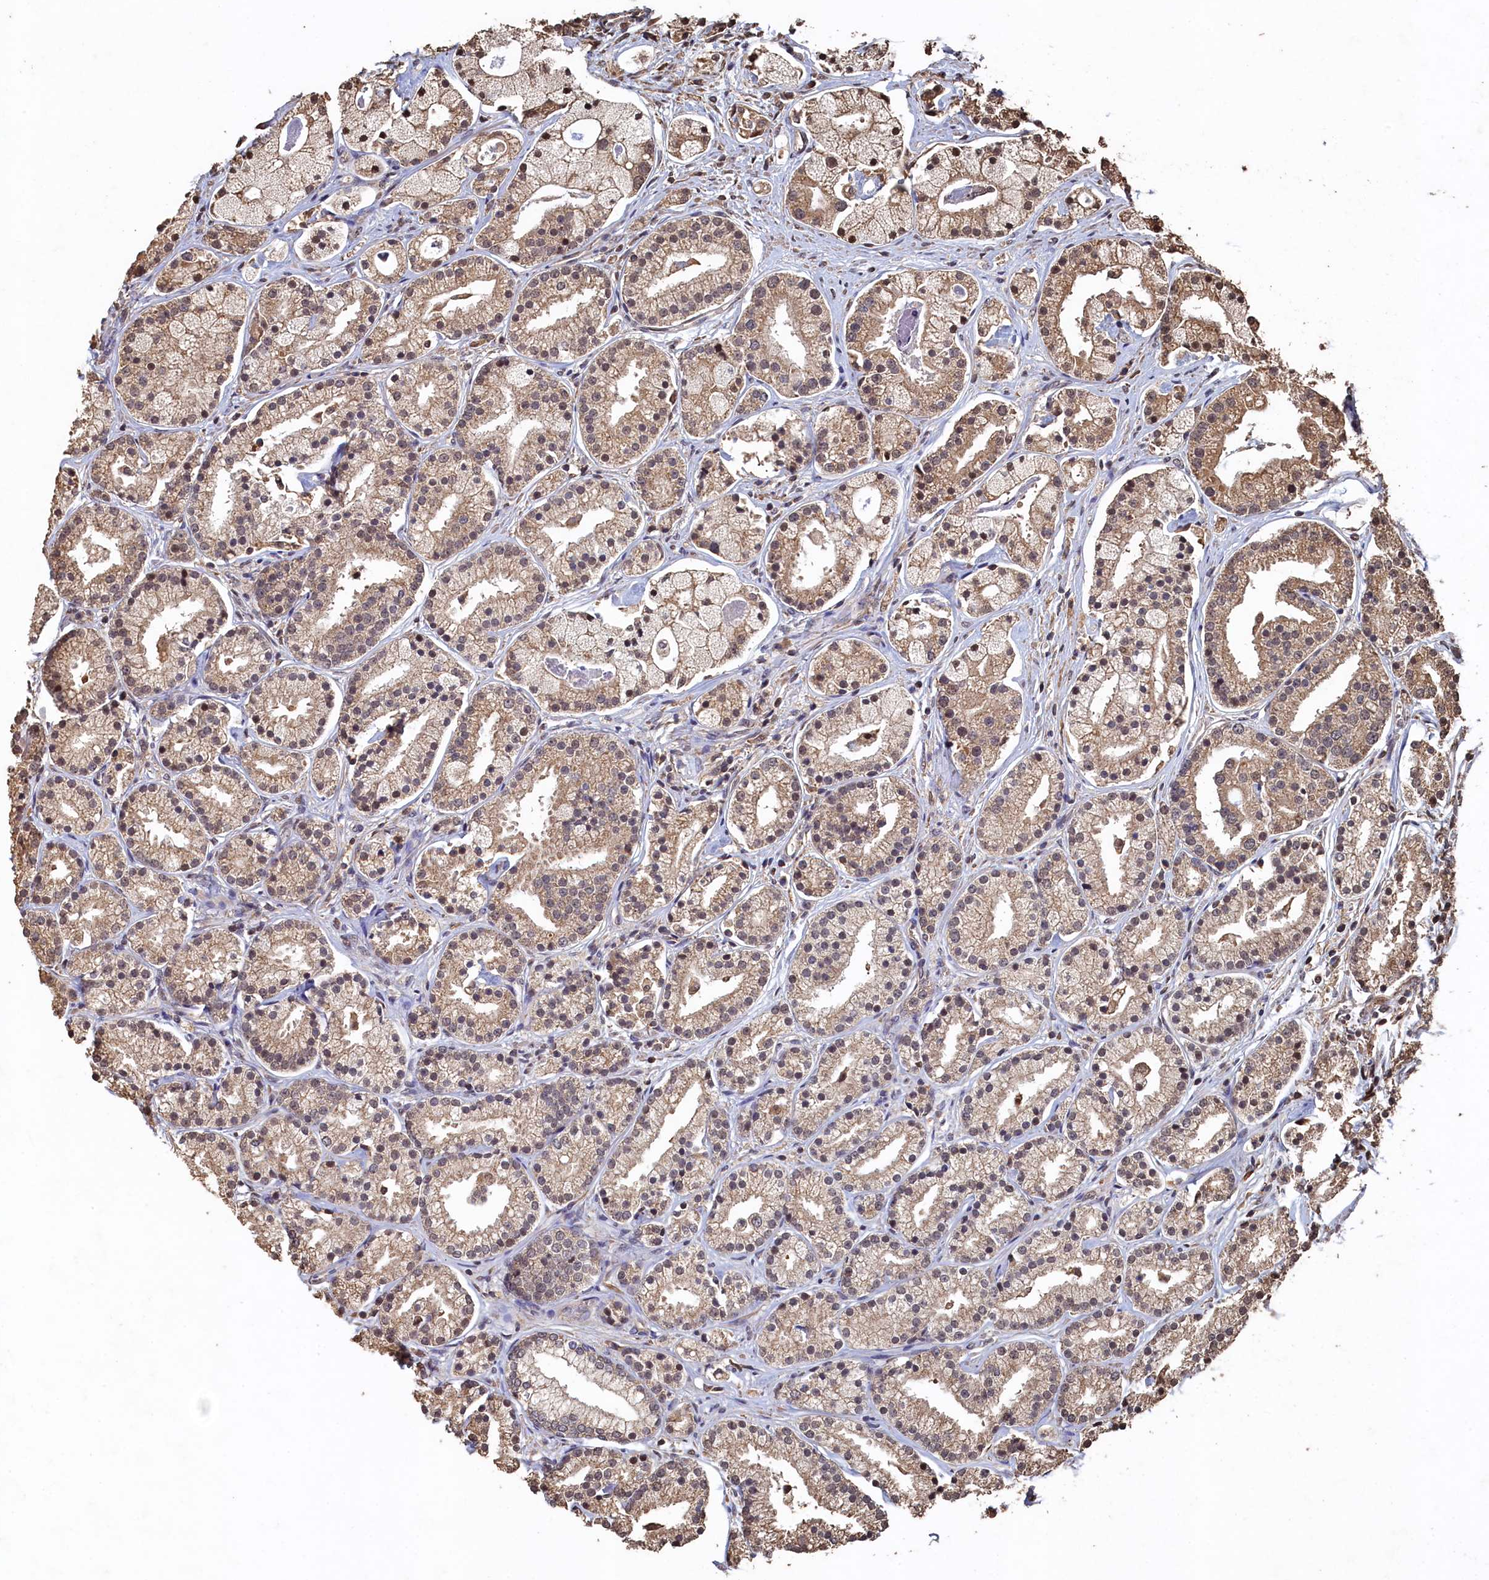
{"staining": {"intensity": "weak", "quantity": ">75%", "location": "cytoplasmic/membranous"}, "tissue": "prostate cancer", "cell_type": "Tumor cells", "image_type": "cancer", "snomed": [{"axis": "morphology", "description": "Adenocarcinoma, High grade"}, {"axis": "topography", "description": "Prostate"}], "caption": "Human prostate high-grade adenocarcinoma stained with a protein marker shows weak staining in tumor cells.", "gene": "PIGN", "patient": {"sex": "male", "age": 69}}